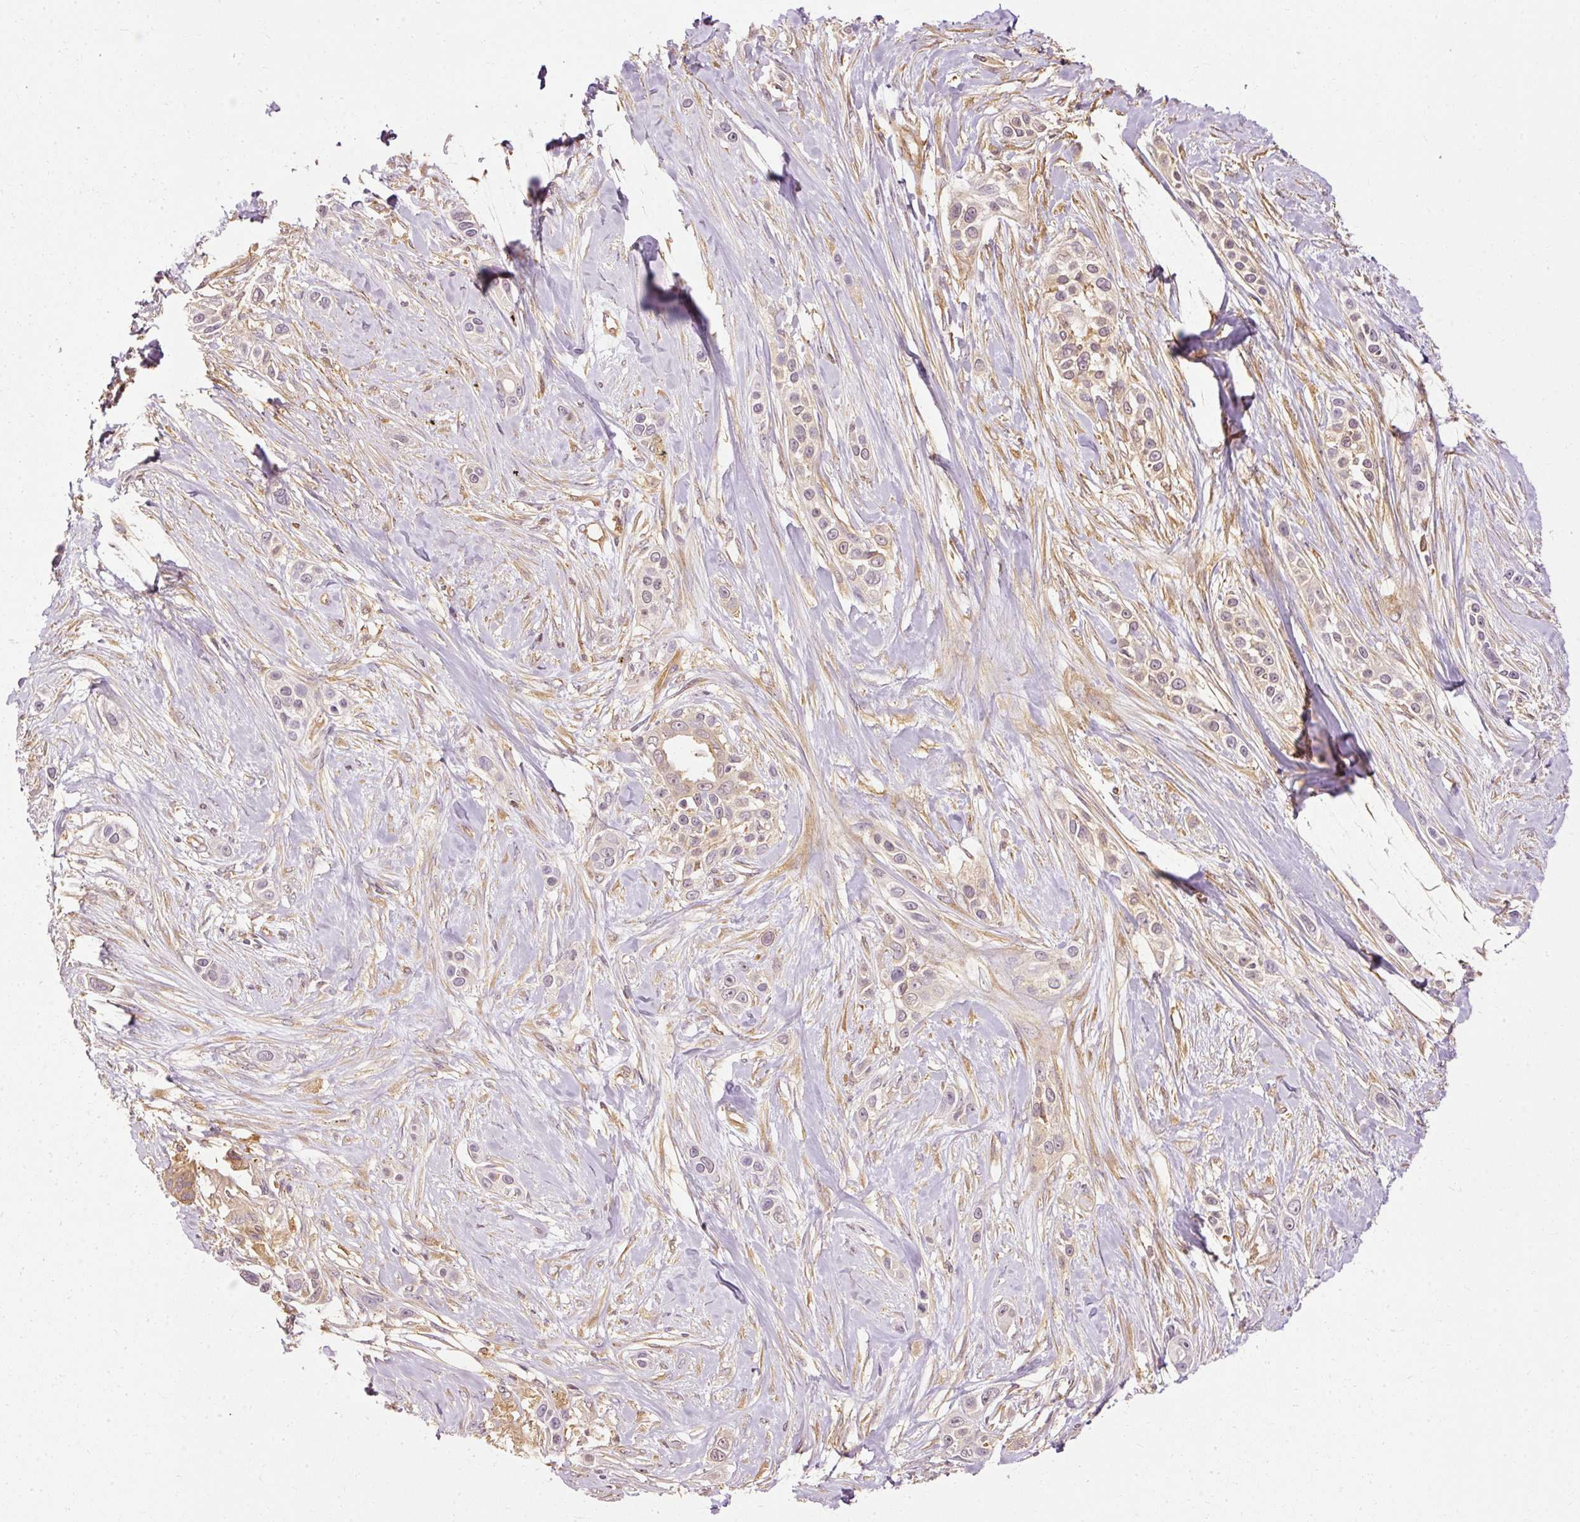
{"staining": {"intensity": "negative", "quantity": "none", "location": "none"}, "tissue": "skin cancer", "cell_type": "Tumor cells", "image_type": "cancer", "snomed": [{"axis": "morphology", "description": "Squamous cell carcinoma, NOS"}, {"axis": "topography", "description": "Skin"}], "caption": "Tumor cells show no significant staining in skin squamous cell carcinoma.", "gene": "ARMH3", "patient": {"sex": "female", "age": 69}}